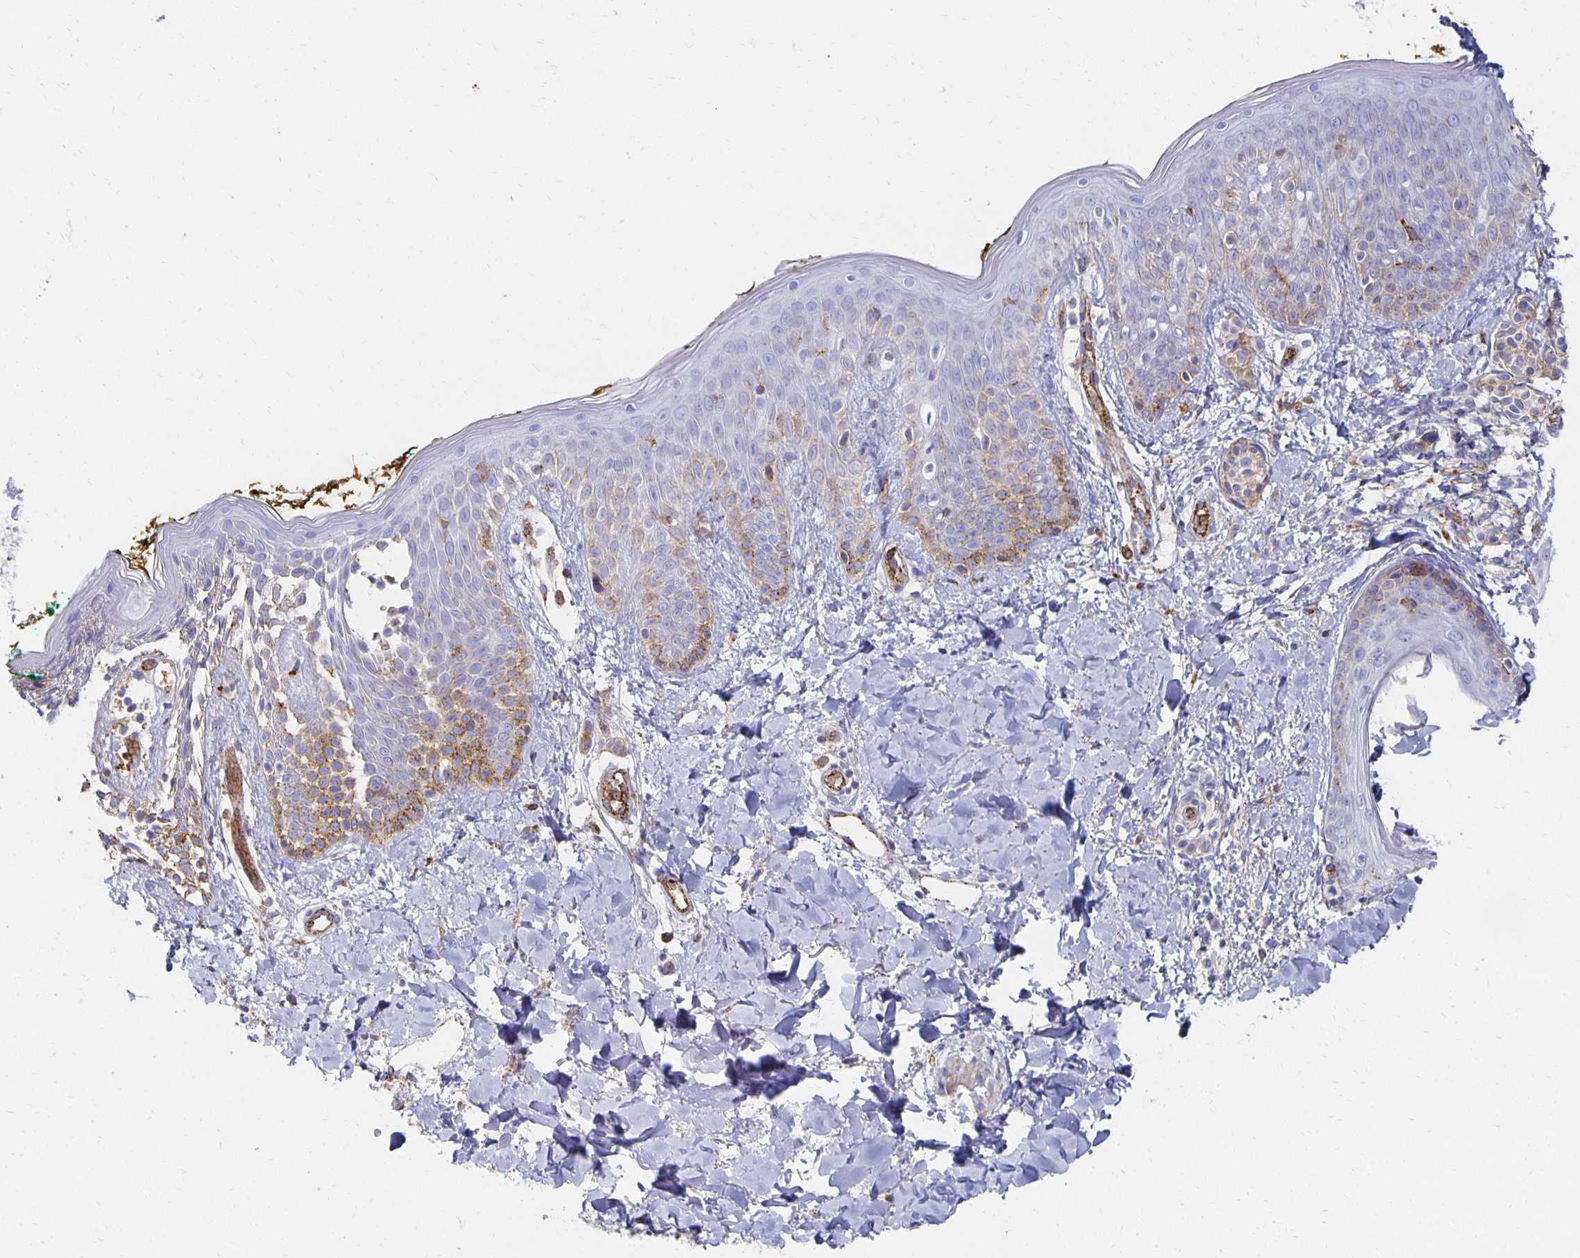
{"staining": {"intensity": "moderate", "quantity": "<25%", "location": "cytoplasmic/membranous"}, "tissue": "skin", "cell_type": "Fibroblasts", "image_type": "normal", "snomed": [{"axis": "morphology", "description": "Normal tissue, NOS"}, {"axis": "topography", "description": "Skin"}], "caption": "IHC of benign human skin reveals low levels of moderate cytoplasmic/membranous expression in about <25% of fibroblasts. Nuclei are stained in blue.", "gene": "TAAR1", "patient": {"sex": "male", "age": 16}}